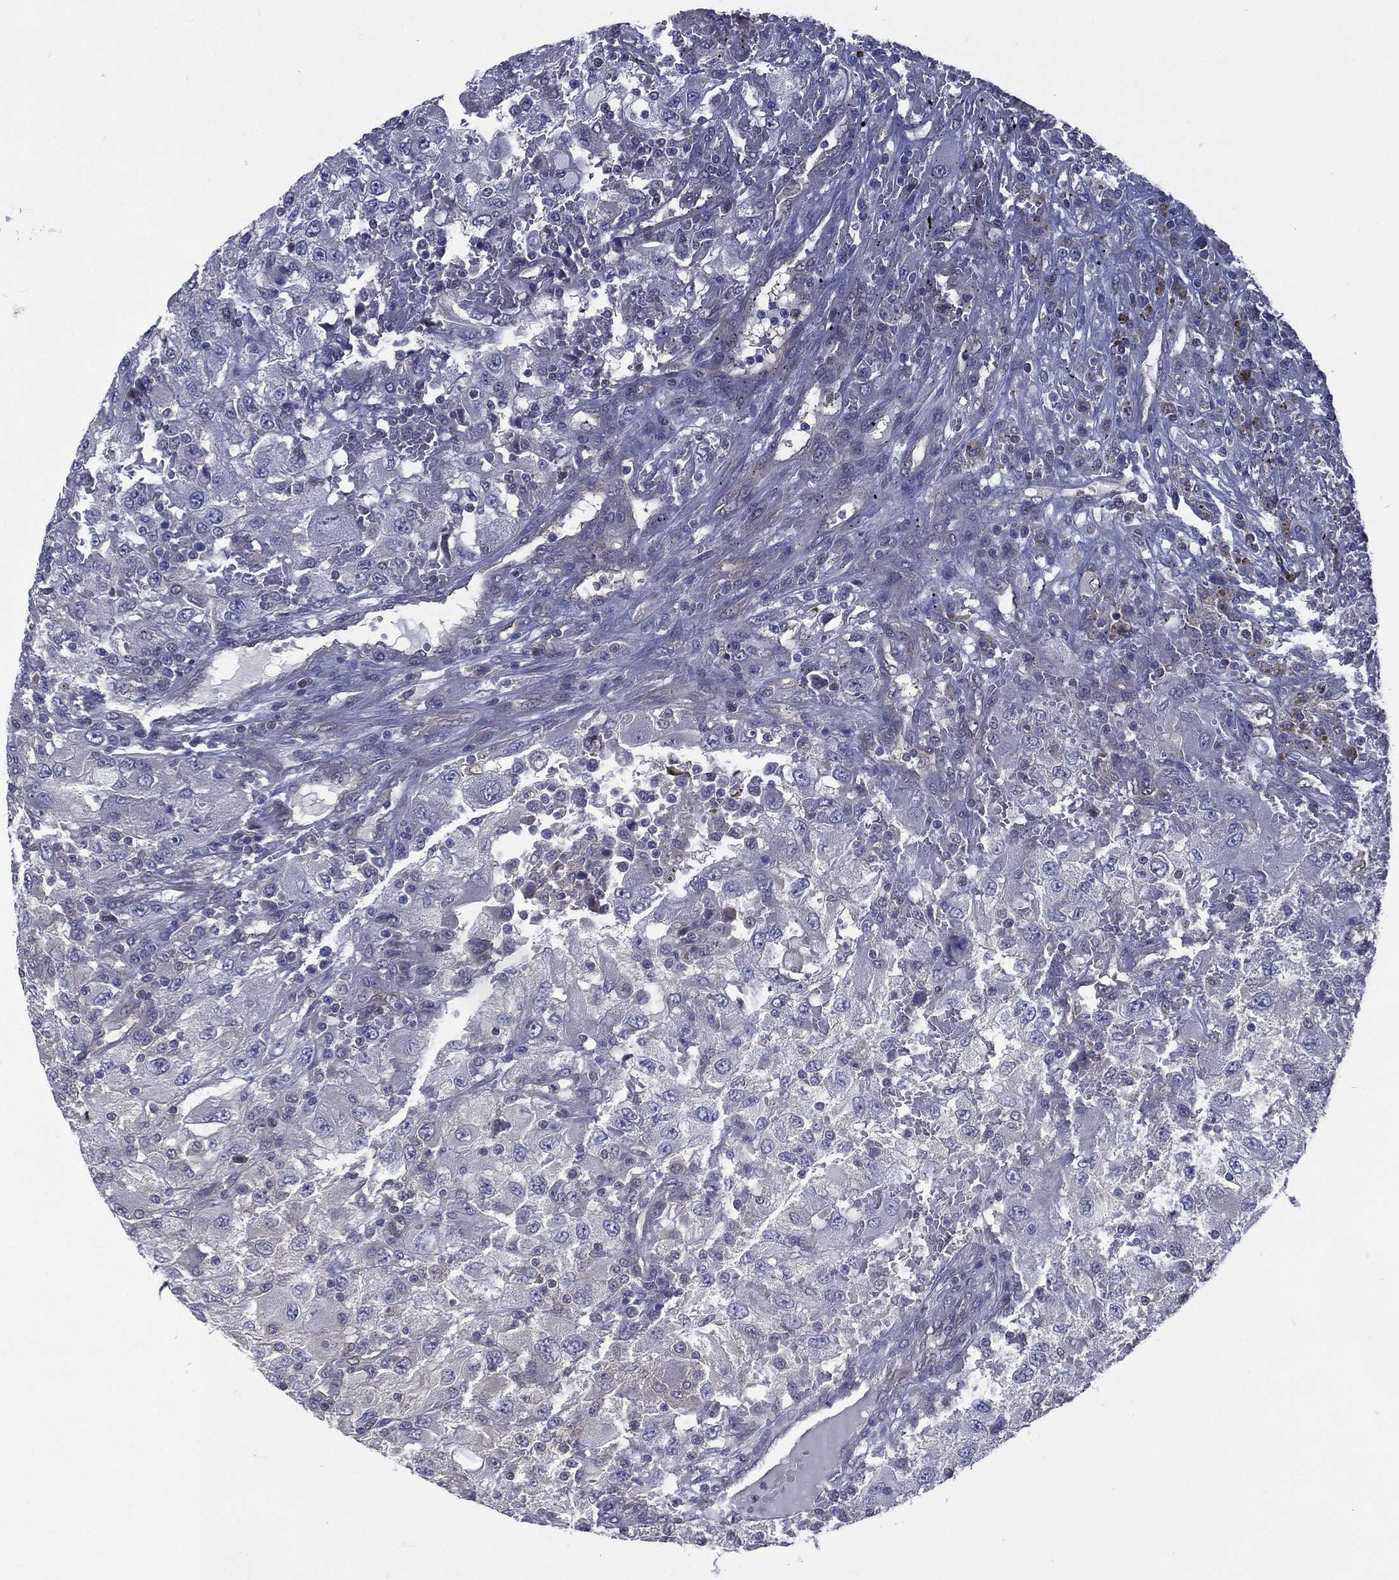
{"staining": {"intensity": "negative", "quantity": "none", "location": "none"}, "tissue": "renal cancer", "cell_type": "Tumor cells", "image_type": "cancer", "snomed": [{"axis": "morphology", "description": "Adenocarcinoma, NOS"}, {"axis": "topography", "description": "Kidney"}], "caption": "DAB (3,3'-diaminobenzidine) immunohistochemical staining of adenocarcinoma (renal) shows no significant expression in tumor cells.", "gene": "MTAP", "patient": {"sex": "female", "age": 67}}